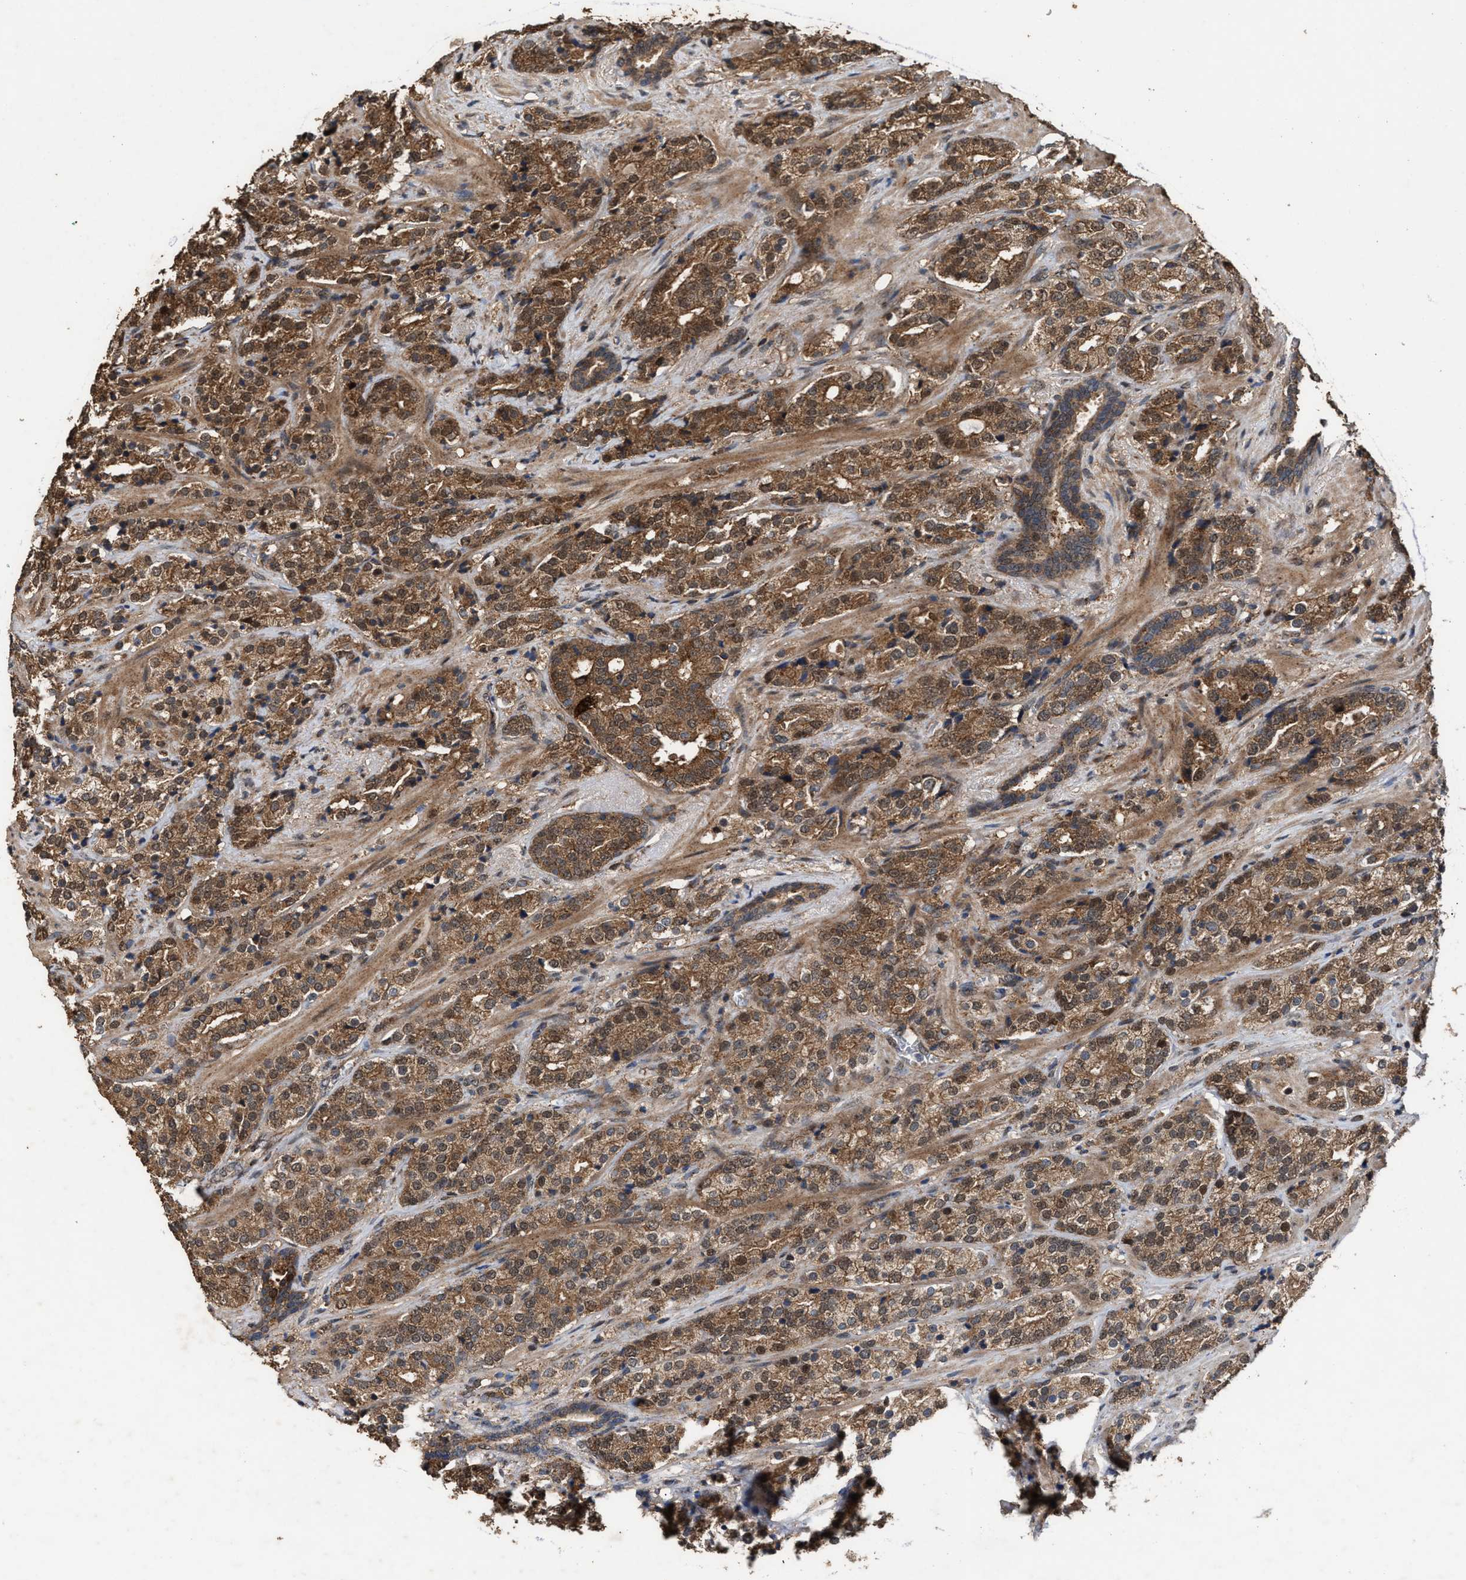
{"staining": {"intensity": "moderate", "quantity": ">75%", "location": "cytoplasmic/membranous"}, "tissue": "prostate cancer", "cell_type": "Tumor cells", "image_type": "cancer", "snomed": [{"axis": "morphology", "description": "Adenocarcinoma, High grade"}, {"axis": "topography", "description": "Prostate"}], "caption": "Protein expression analysis of prostate high-grade adenocarcinoma demonstrates moderate cytoplasmic/membranous expression in about >75% of tumor cells. (Brightfield microscopy of DAB IHC at high magnification).", "gene": "ZNHIT6", "patient": {"sex": "male", "age": 71}}